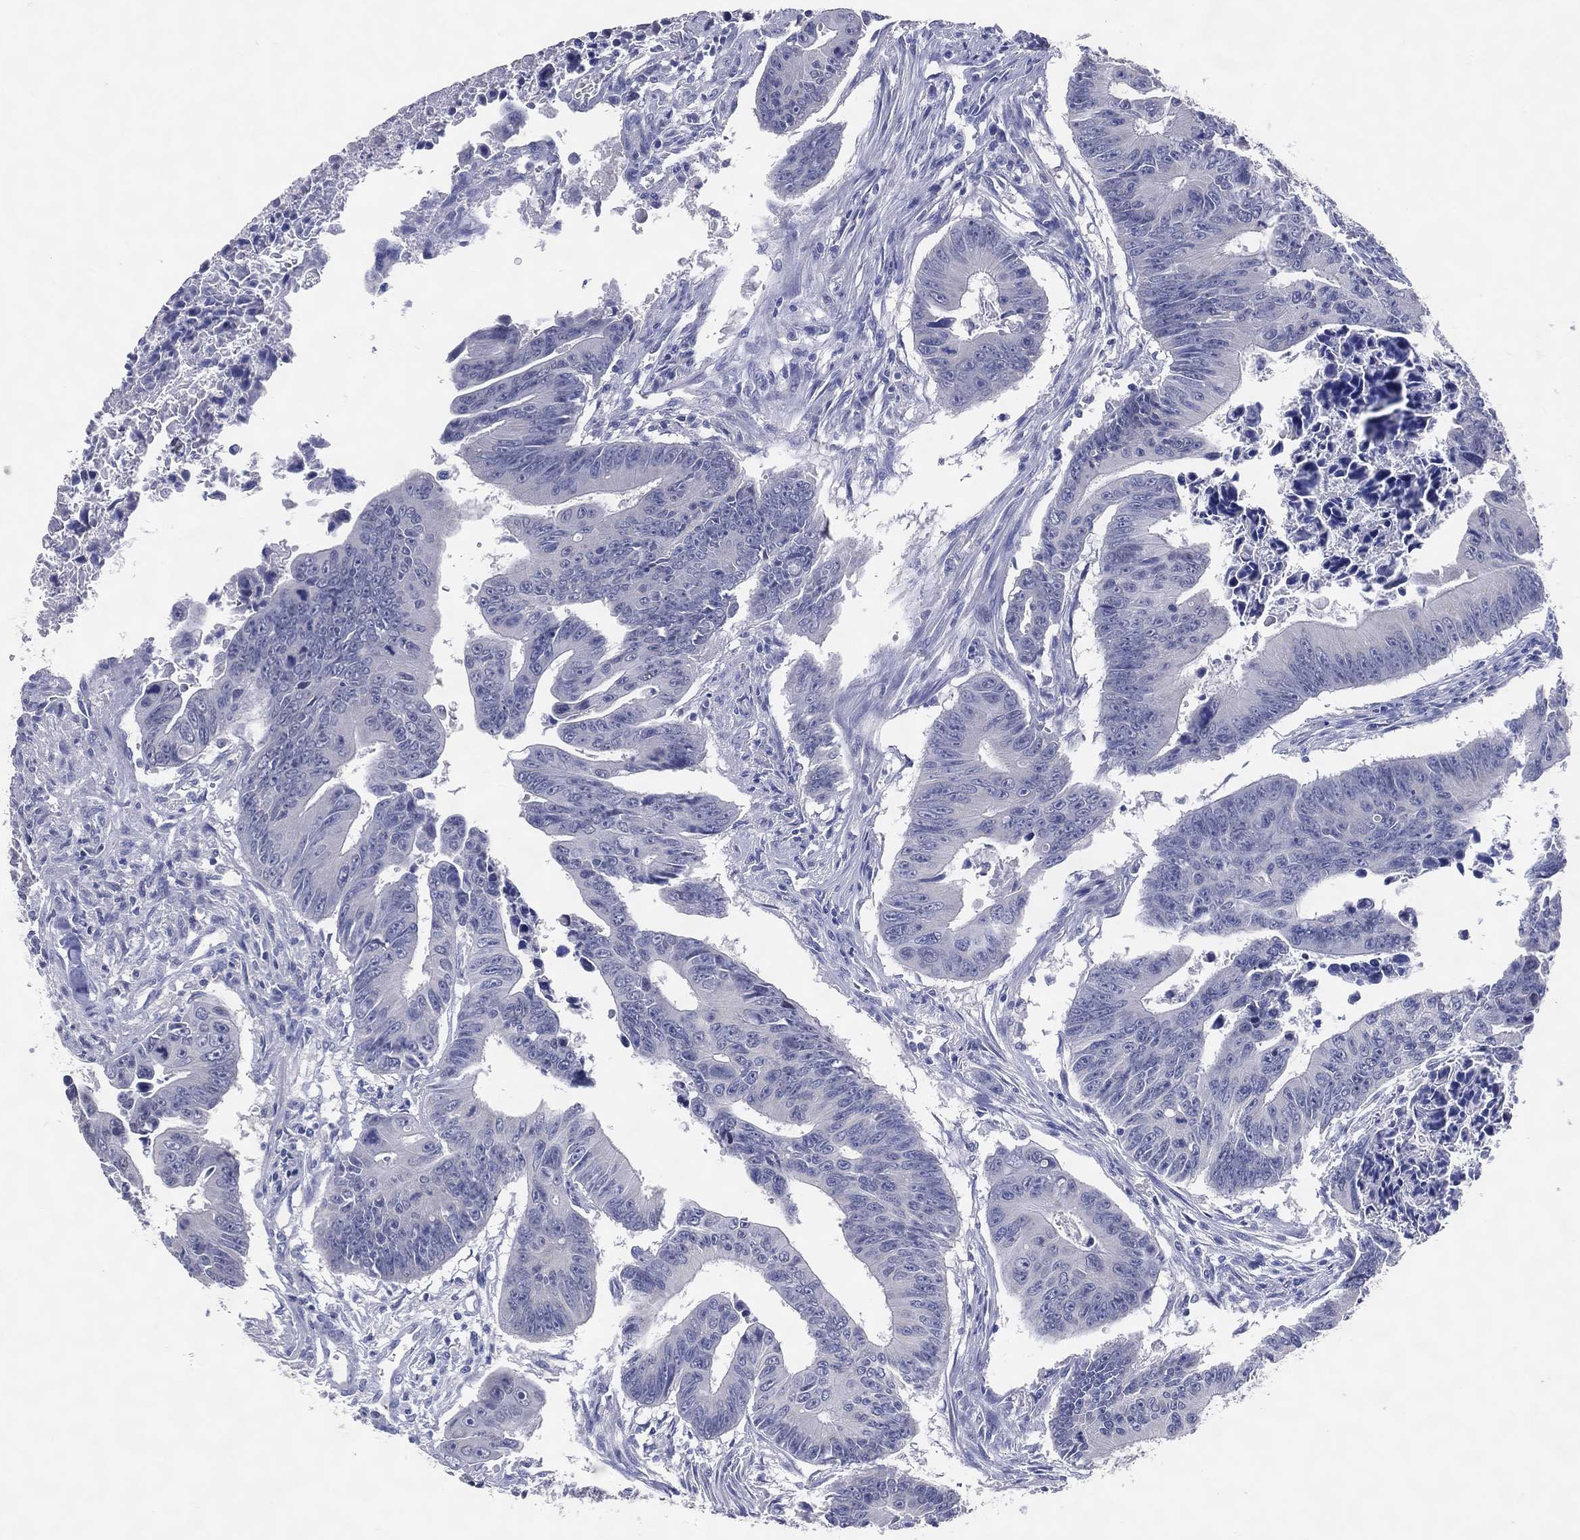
{"staining": {"intensity": "negative", "quantity": "none", "location": "none"}, "tissue": "colorectal cancer", "cell_type": "Tumor cells", "image_type": "cancer", "snomed": [{"axis": "morphology", "description": "Adenocarcinoma, NOS"}, {"axis": "topography", "description": "Colon"}], "caption": "Adenocarcinoma (colorectal) was stained to show a protein in brown. There is no significant staining in tumor cells.", "gene": "DNAH6", "patient": {"sex": "female", "age": 87}}